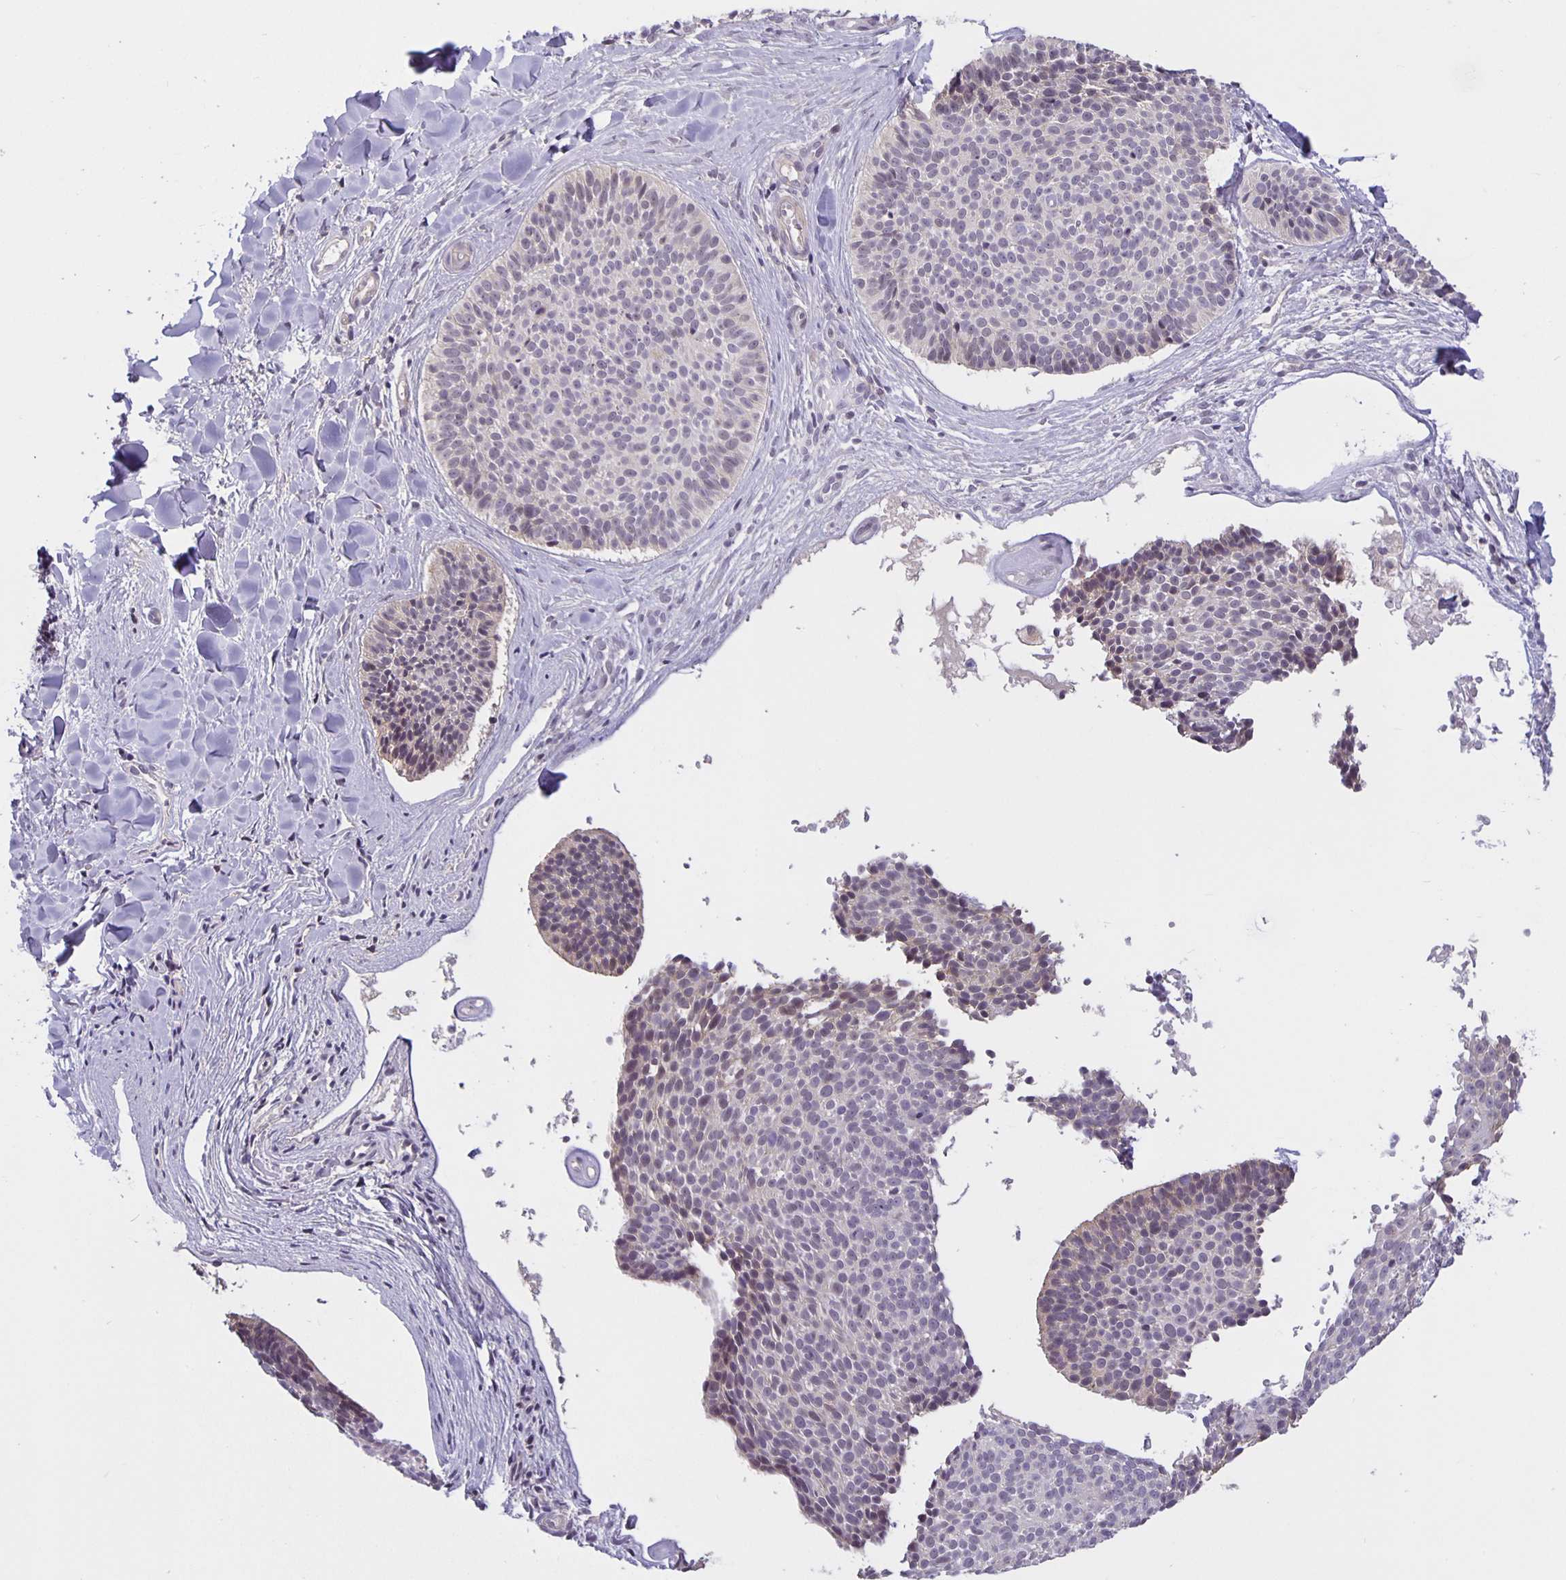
{"staining": {"intensity": "negative", "quantity": "none", "location": "none"}, "tissue": "skin cancer", "cell_type": "Tumor cells", "image_type": "cancer", "snomed": [{"axis": "morphology", "description": "Basal cell carcinoma"}, {"axis": "topography", "description": "Skin"}], "caption": "The immunohistochemistry (IHC) histopathology image has no significant positivity in tumor cells of skin basal cell carcinoma tissue.", "gene": "ARVCF", "patient": {"sex": "male", "age": 82}}